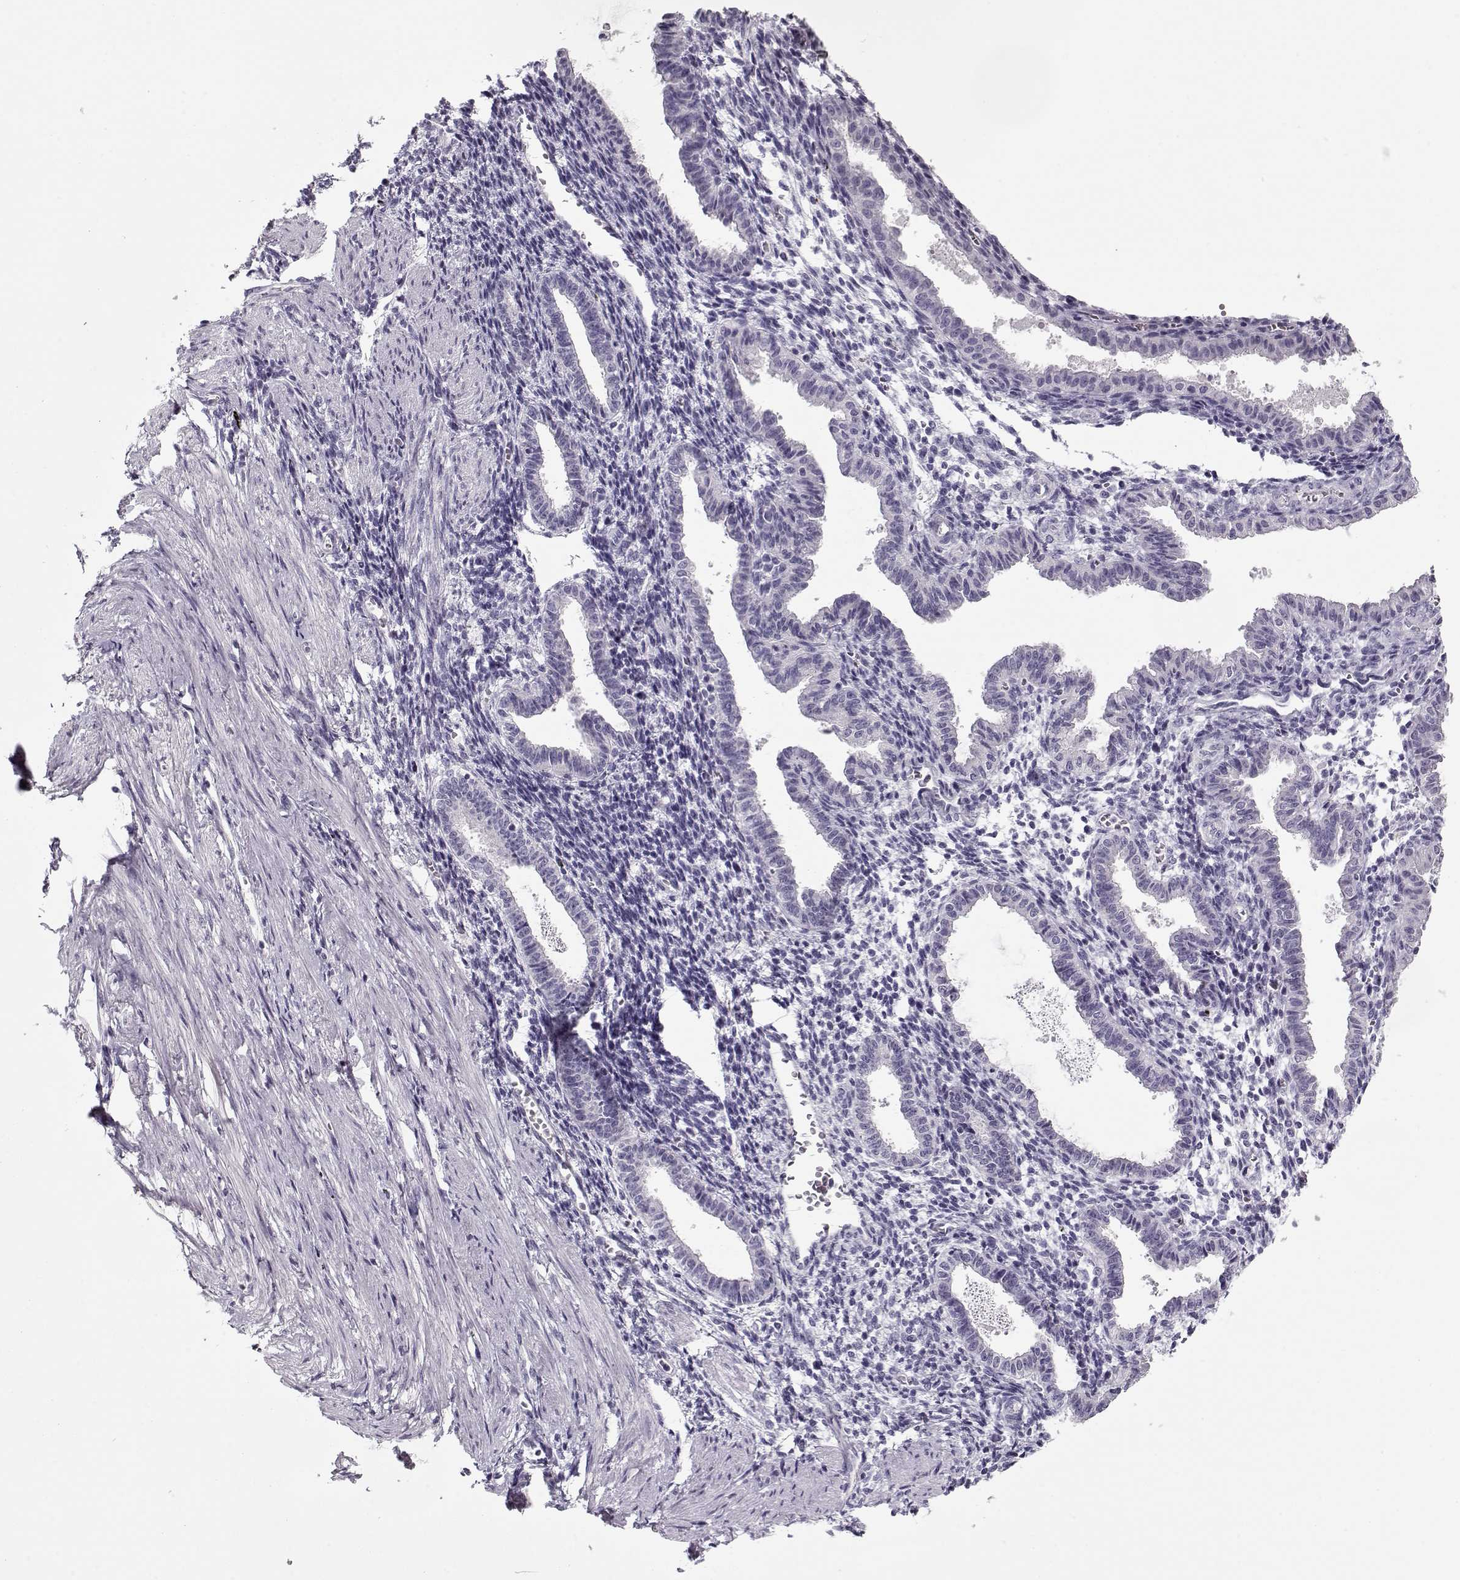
{"staining": {"intensity": "negative", "quantity": "none", "location": "none"}, "tissue": "endometrium", "cell_type": "Cells in endometrial stroma", "image_type": "normal", "snomed": [{"axis": "morphology", "description": "Normal tissue, NOS"}, {"axis": "topography", "description": "Endometrium"}], "caption": "This histopathology image is of unremarkable endometrium stained with immunohistochemistry (IHC) to label a protein in brown with the nuclei are counter-stained blue. There is no expression in cells in endometrial stroma. (DAB IHC with hematoxylin counter stain).", "gene": "CCDC136", "patient": {"sex": "female", "age": 37}}